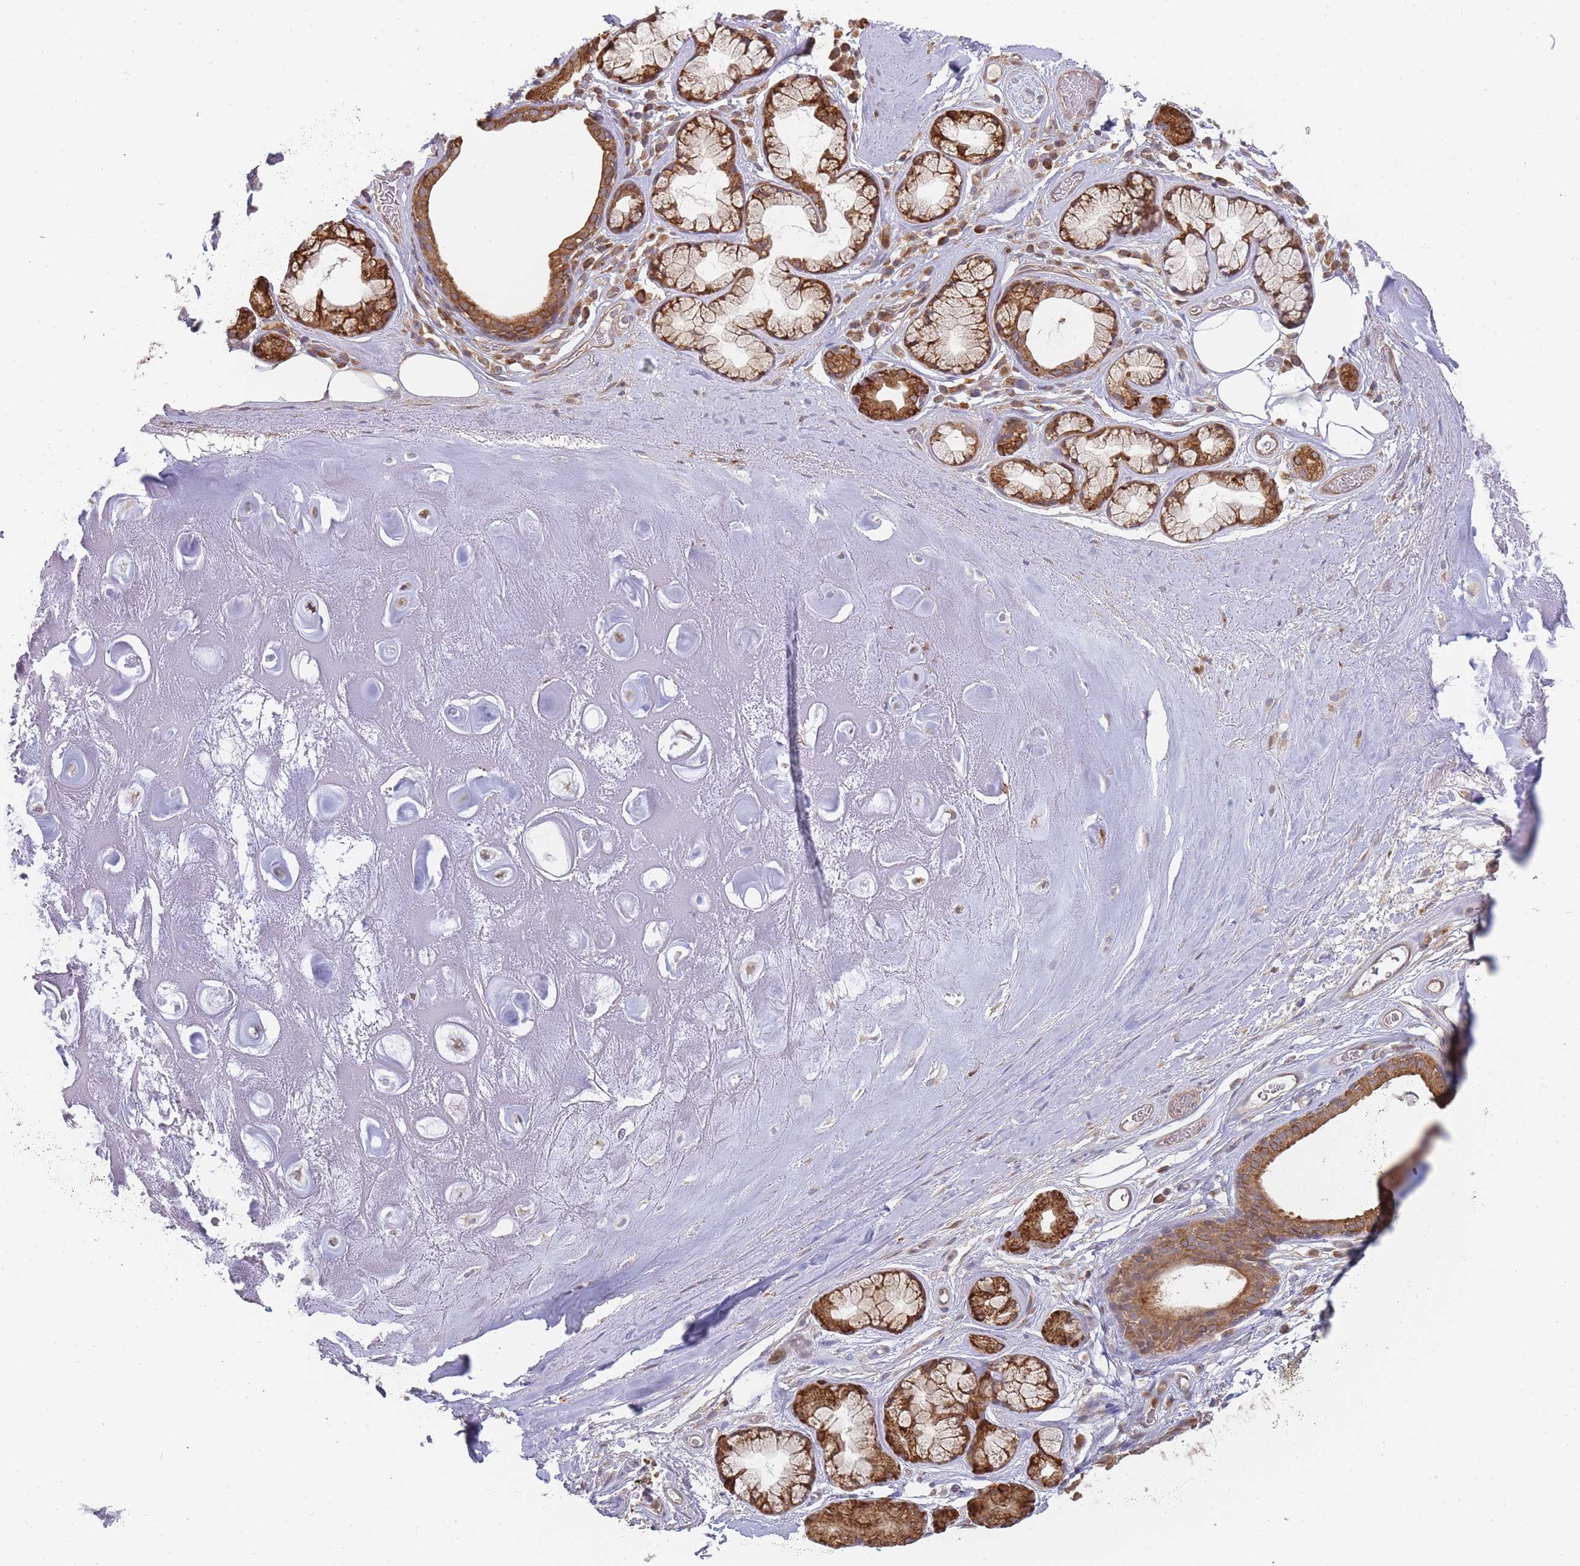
{"staining": {"intensity": "negative", "quantity": "none", "location": "none"}, "tissue": "adipose tissue", "cell_type": "Adipocytes", "image_type": "normal", "snomed": [{"axis": "morphology", "description": "Normal tissue, NOS"}, {"axis": "topography", "description": "Cartilage tissue"}], "caption": "A high-resolution photomicrograph shows immunohistochemistry staining of normal adipose tissue, which exhibits no significant positivity in adipocytes.", "gene": "TRIM26", "patient": {"sex": "male", "age": 81}}